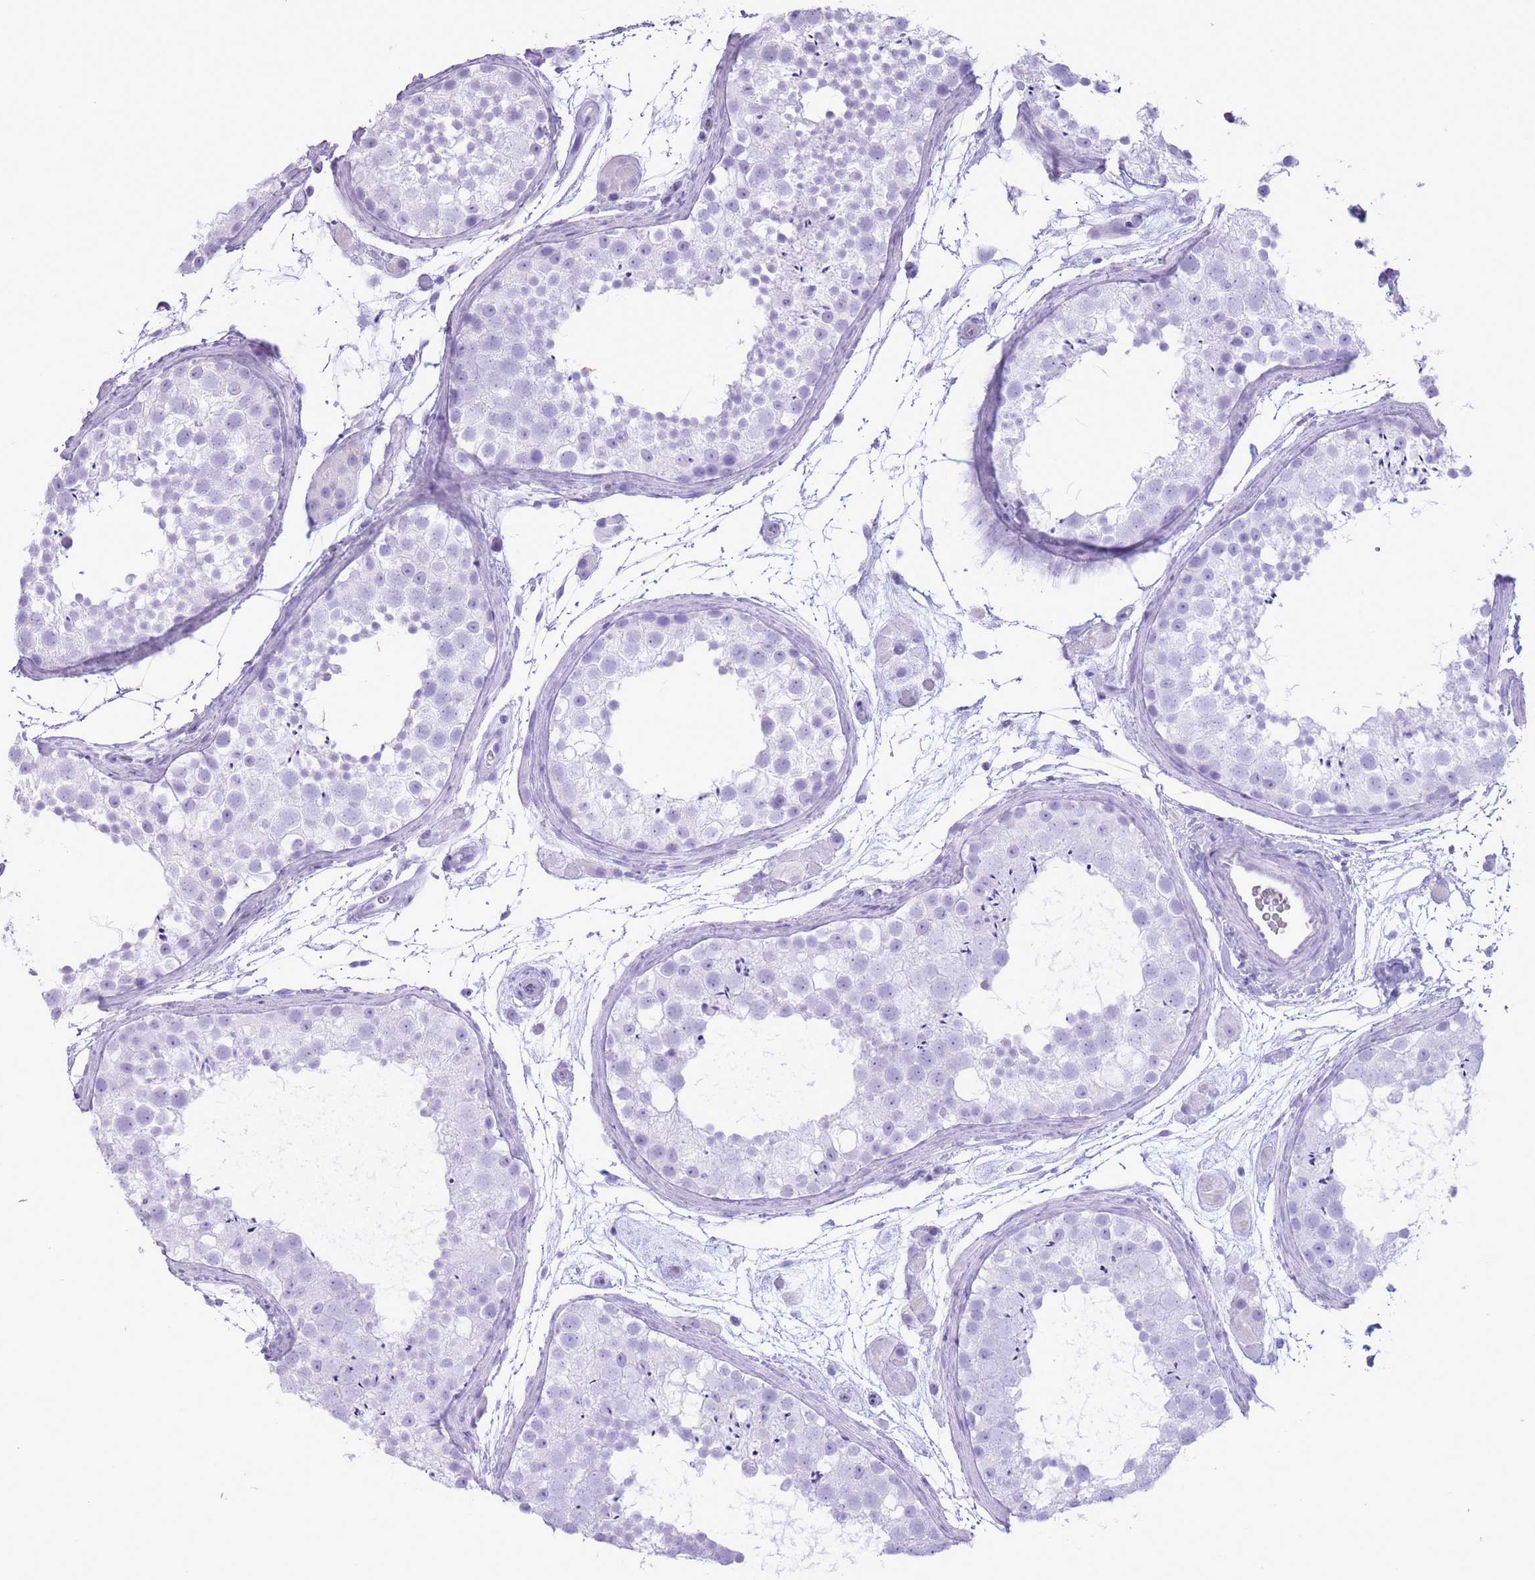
{"staining": {"intensity": "negative", "quantity": "none", "location": "none"}, "tissue": "testis", "cell_type": "Cells in seminiferous ducts", "image_type": "normal", "snomed": [{"axis": "morphology", "description": "Normal tissue, NOS"}, {"axis": "topography", "description": "Testis"}], "caption": "High power microscopy image of an immunohistochemistry (IHC) histopathology image of unremarkable testis, revealing no significant expression in cells in seminiferous ducts. (Stains: DAB (3,3'-diaminobenzidine) immunohistochemistry with hematoxylin counter stain, Microscopy: brightfield microscopy at high magnification).", "gene": "OR4F16", "patient": {"sex": "male", "age": 41}}